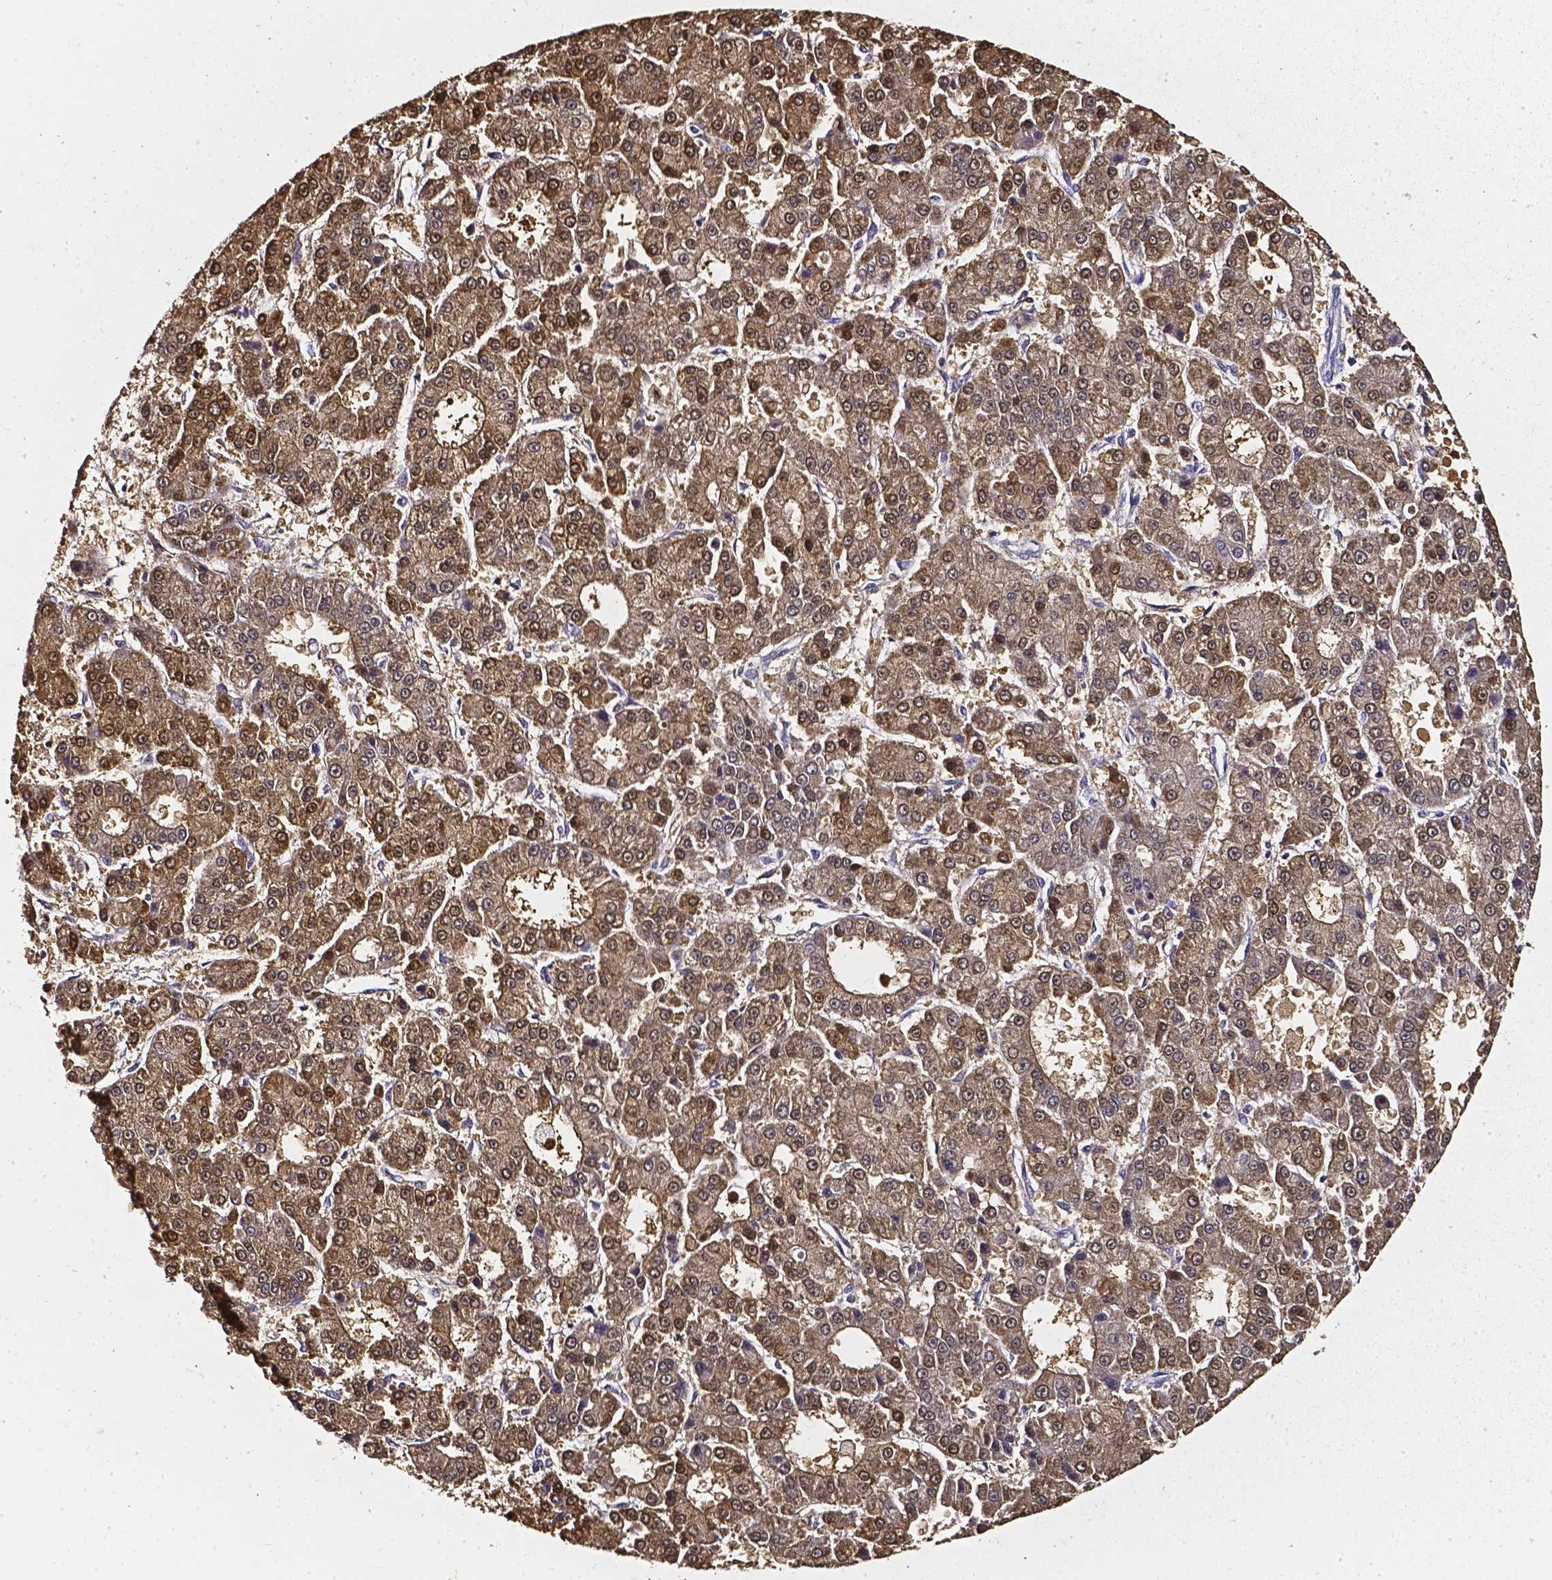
{"staining": {"intensity": "moderate", "quantity": ">75%", "location": "cytoplasmic/membranous,nuclear"}, "tissue": "liver cancer", "cell_type": "Tumor cells", "image_type": "cancer", "snomed": [{"axis": "morphology", "description": "Carcinoma, Hepatocellular, NOS"}, {"axis": "topography", "description": "Liver"}], "caption": "IHC (DAB) staining of hepatocellular carcinoma (liver) demonstrates moderate cytoplasmic/membranous and nuclear protein expression in approximately >75% of tumor cells.", "gene": "AKR1B10", "patient": {"sex": "male", "age": 70}}